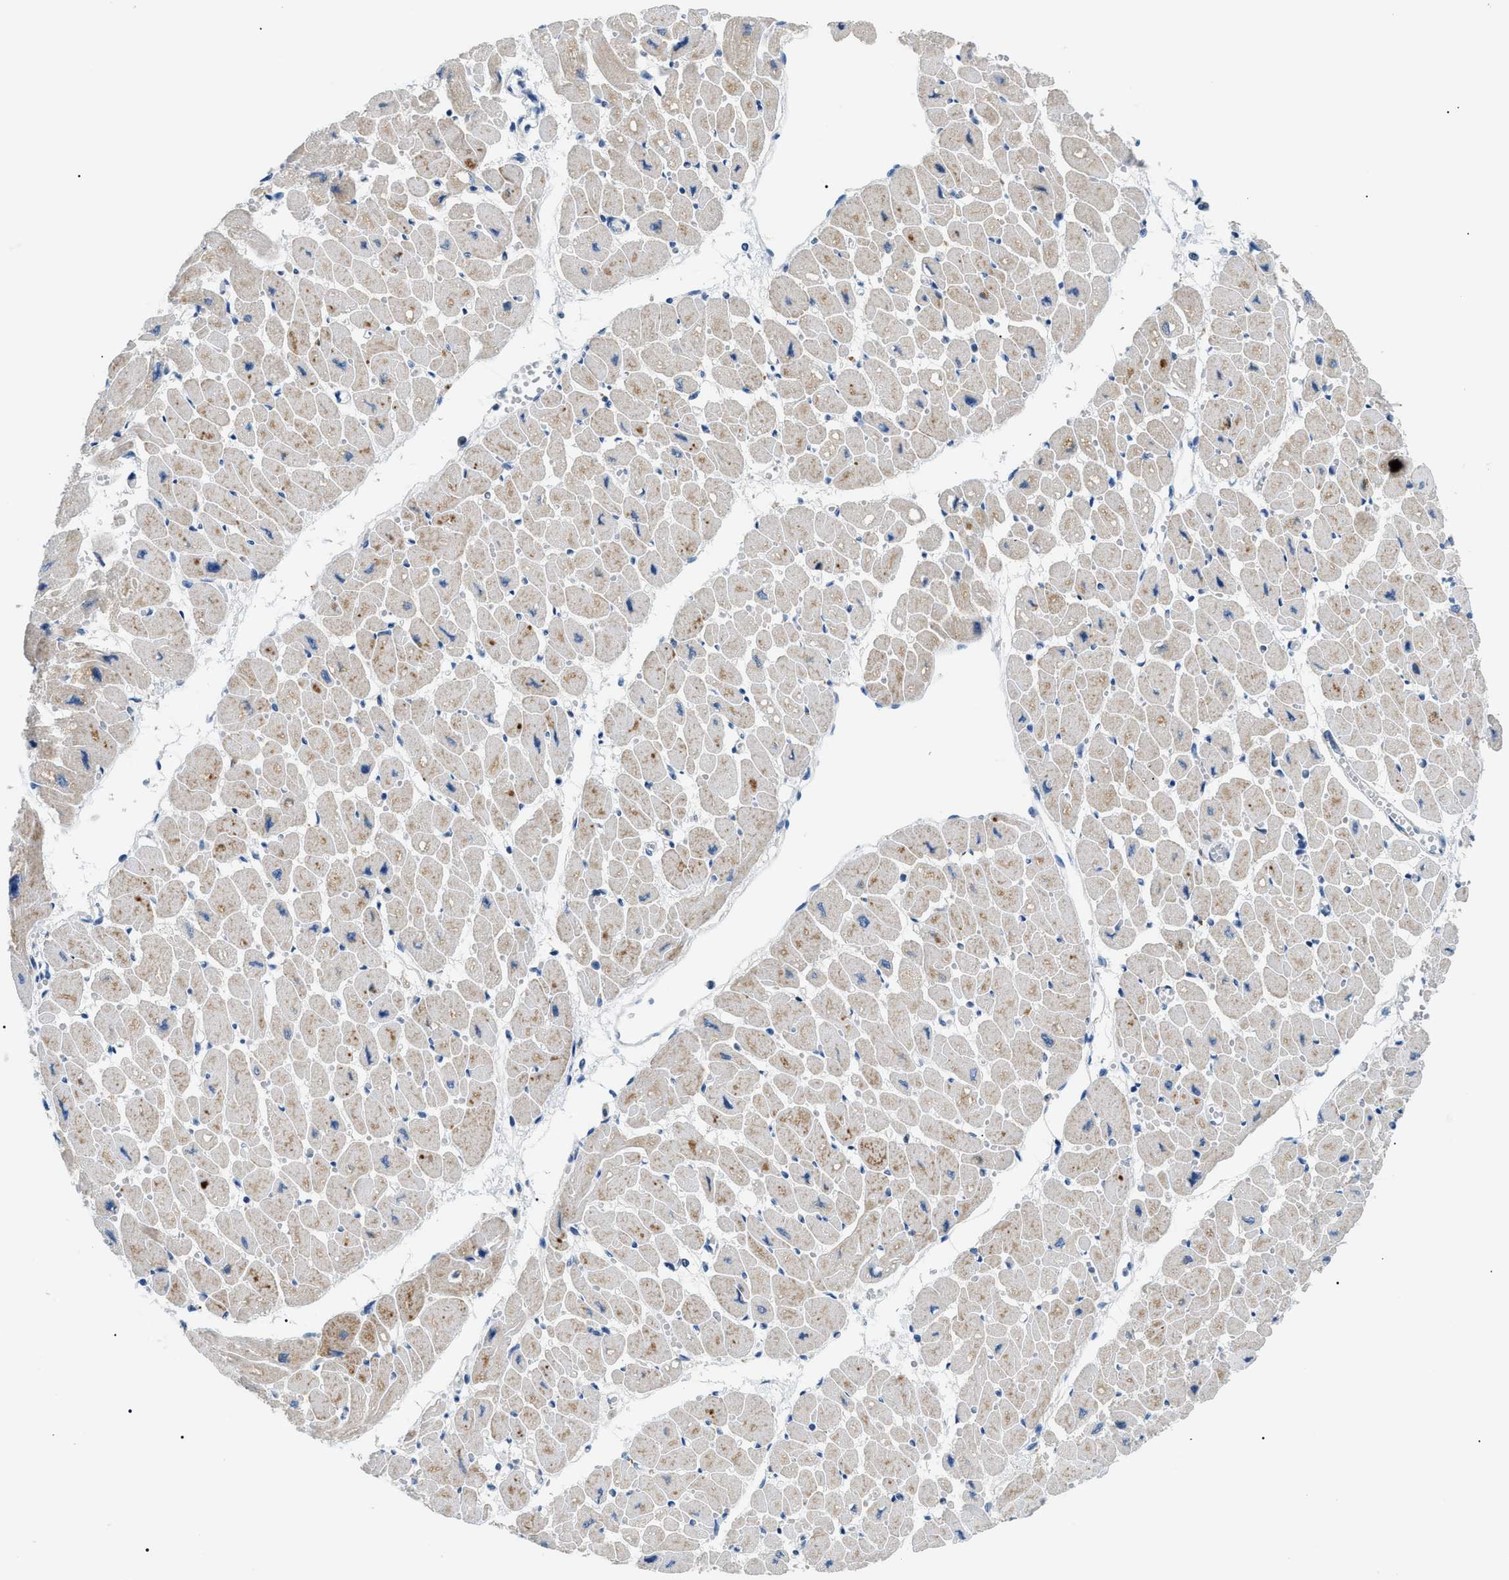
{"staining": {"intensity": "moderate", "quantity": ">75%", "location": "cytoplasmic/membranous"}, "tissue": "heart muscle", "cell_type": "Cardiomyocytes", "image_type": "normal", "snomed": [{"axis": "morphology", "description": "Normal tissue, NOS"}, {"axis": "topography", "description": "Heart"}], "caption": "The photomicrograph displays immunohistochemical staining of unremarkable heart muscle. There is moderate cytoplasmic/membranous positivity is present in about >75% of cardiomyocytes.", "gene": "SMARCC1", "patient": {"sex": "female", "age": 54}}